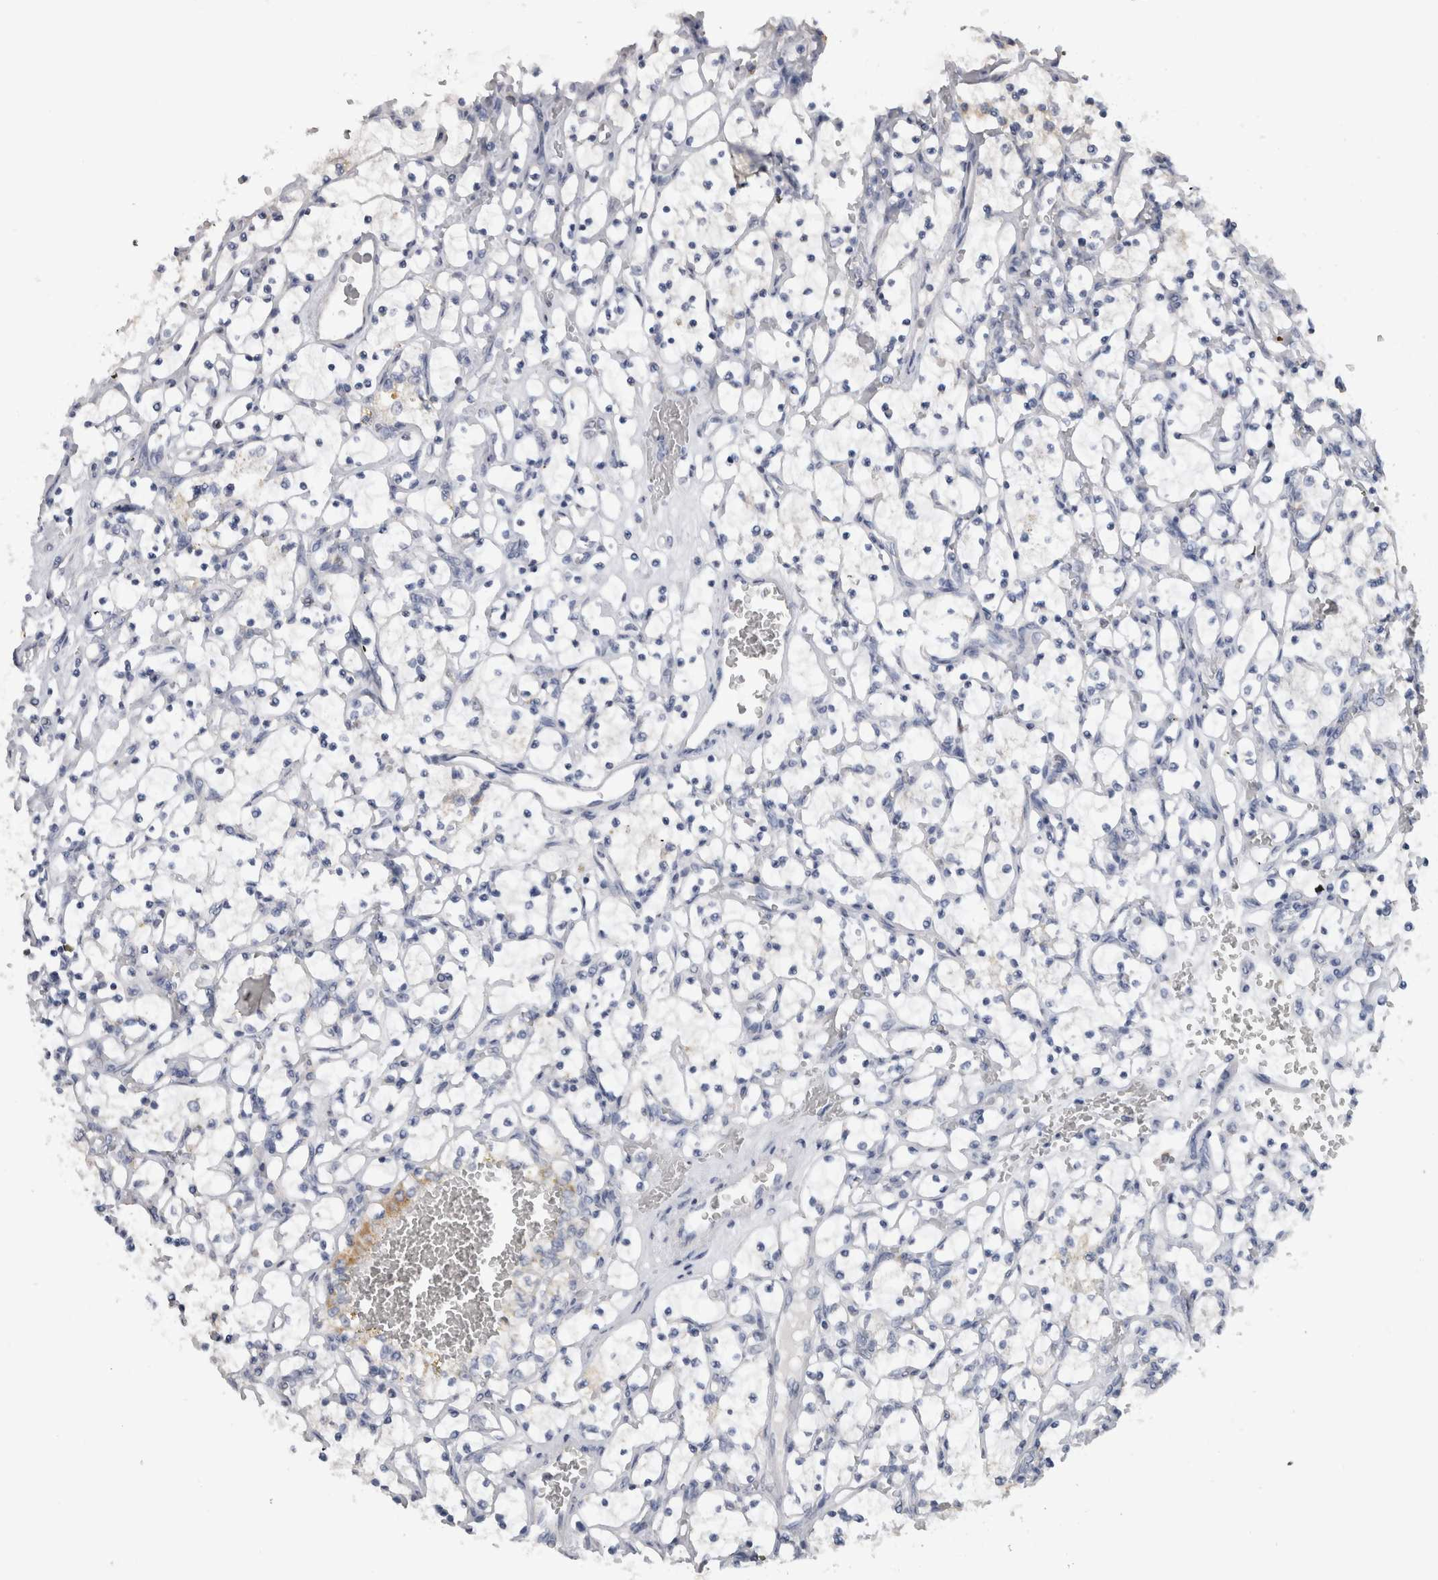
{"staining": {"intensity": "negative", "quantity": "none", "location": "none"}, "tissue": "renal cancer", "cell_type": "Tumor cells", "image_type": "cancer", "snomed": [{"axis": "morphology", "description": "Adenocarcinoma, NOS"}, {"axis": "topography", "description": "Kidney"}], "caption": "A histopathology image of human adenocarcinoma (renal) is negative for staining in tumor cells.", "gene": "DHRS4", "patient": {"sex": "female", "age": 69}}